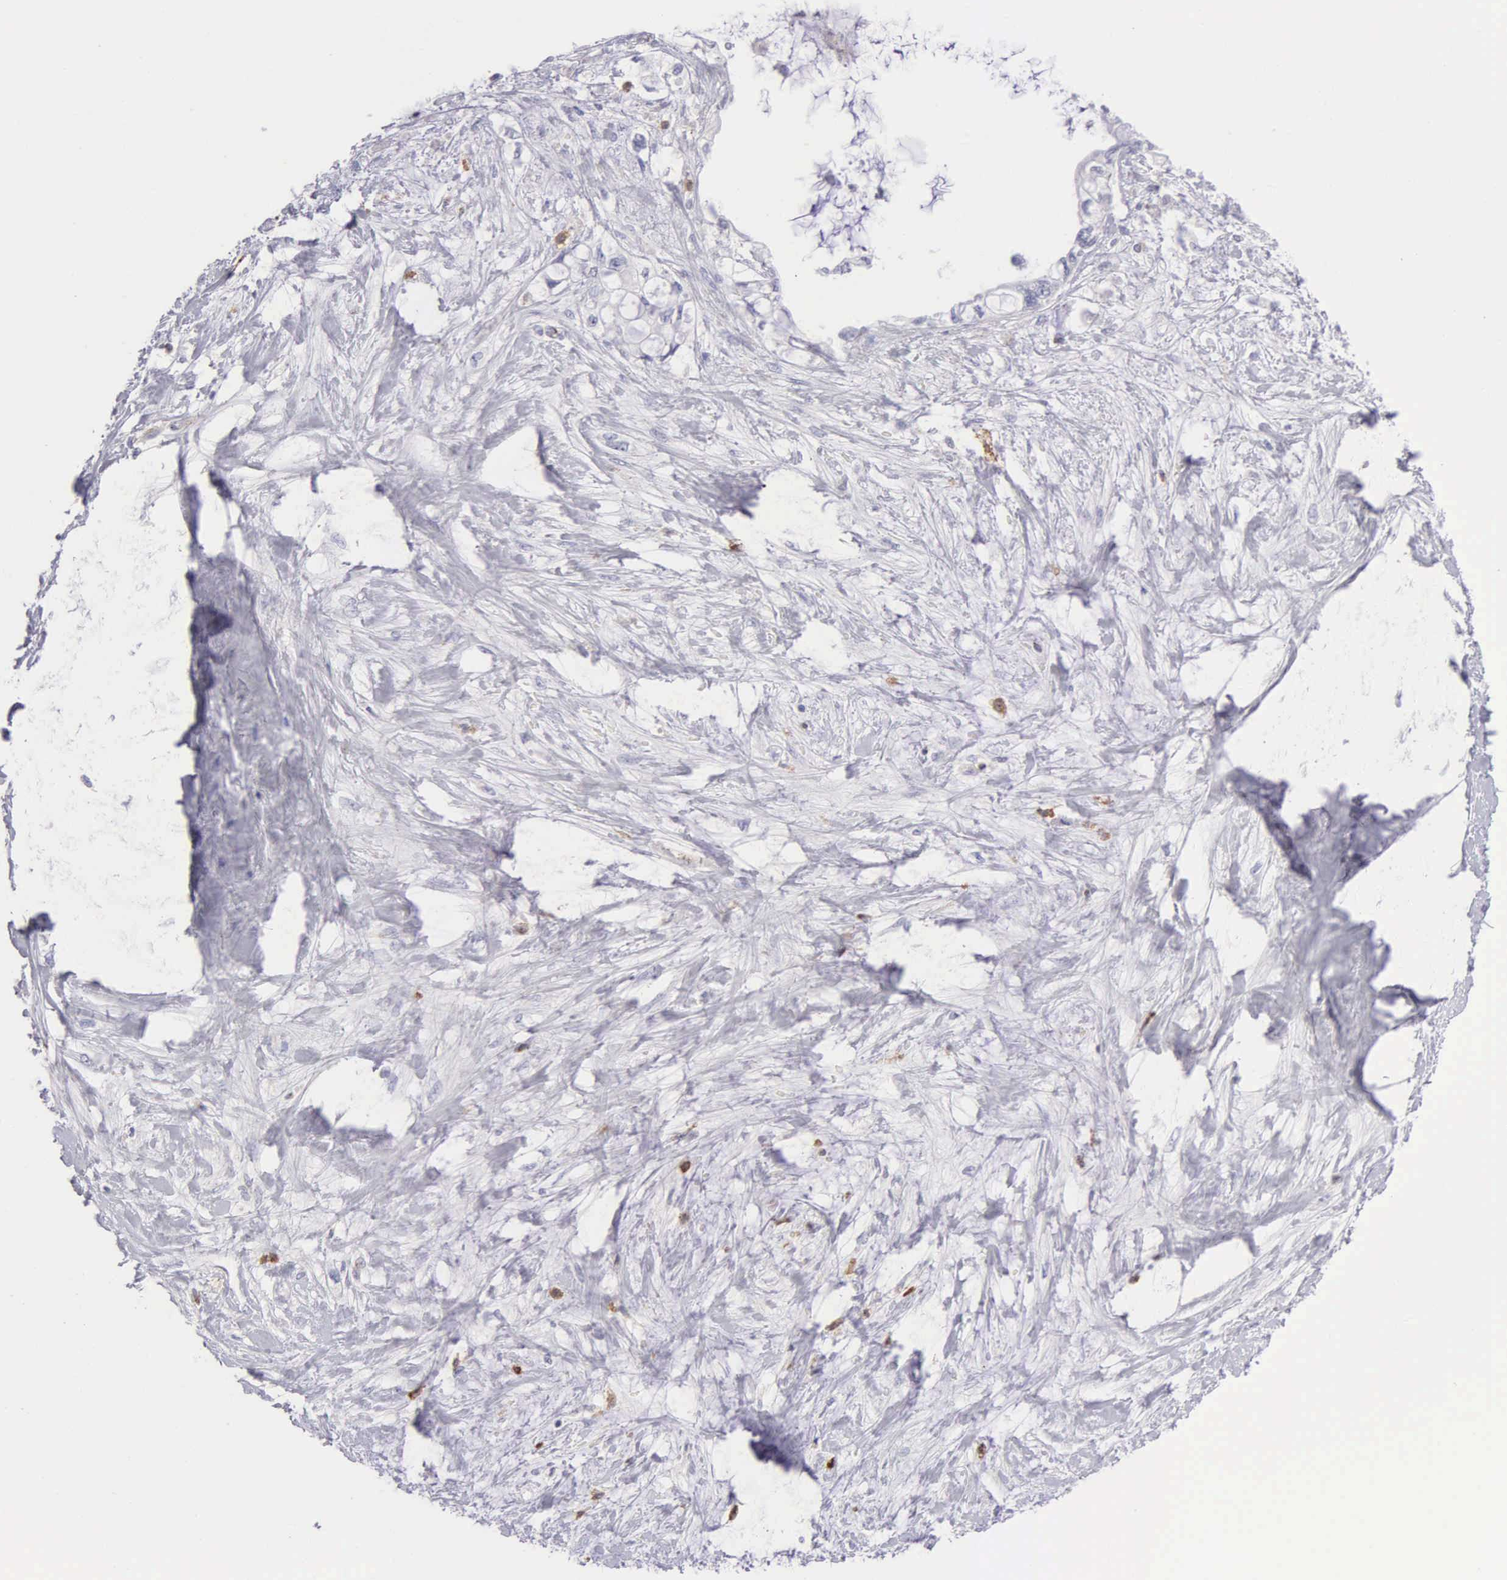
{"staining": {"intensity": "negative", "quantity": "none", "location": "none"}, "tissue": "pancreatic cancer", "cell_type": "Tumor cells", "image_type": "cancer", "snomed": [{"axis": "morphology", "description": "Adenocarcinoma, NOS"}, {"axis": "topography", "description": "Pancreas"}], "caption": "Protein analysis of pancreatic cancer (adenocarcinoma) displays no significant staining in tumor cells.", "gene": "SRGN", "patient": {"sex": "female", "age": 70}}